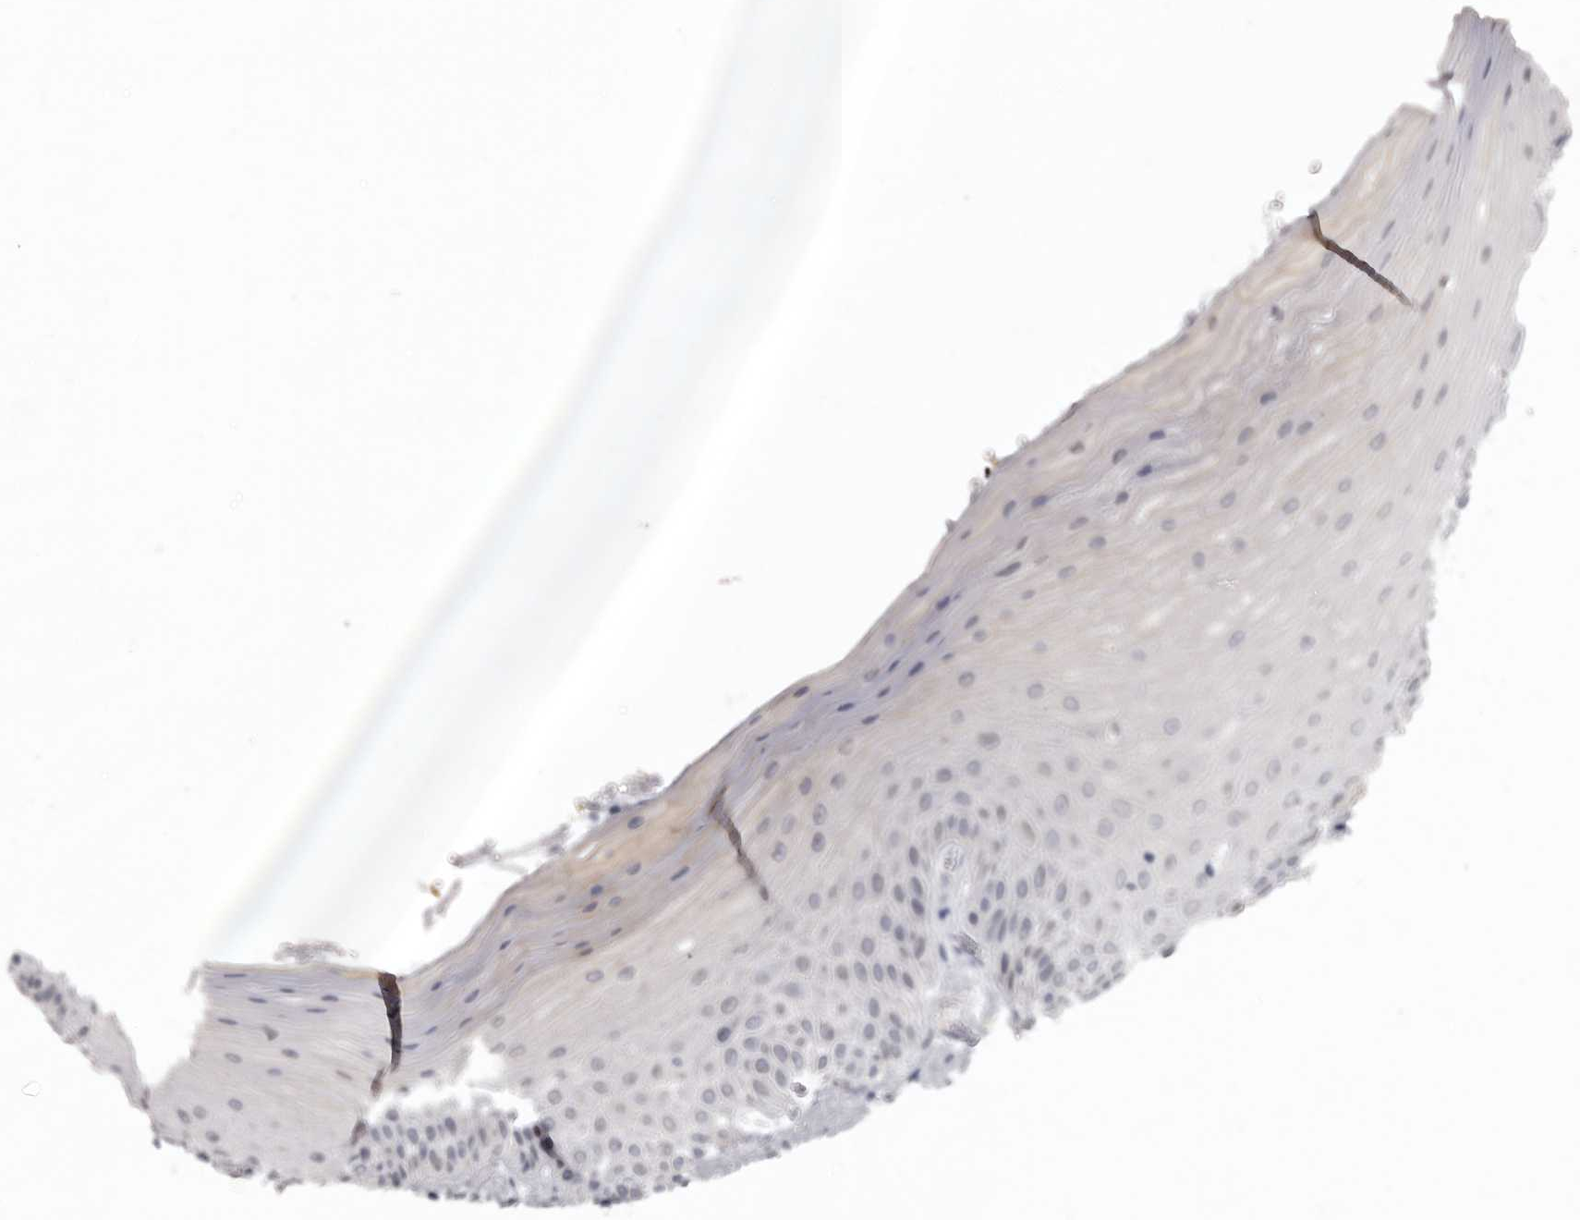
{"staining": {"intensity": "negative", "quantity": "none", "location": "none"}, "tissue": "oral mucosa", "cell_type": "Squamous epithelial cells", "image_type": "normal", "snomed": [{"axis": "morphology", "description": "Normal tissue, NOS"}, {"axis": "topography", "description": "Oral tissue"}], "caption": "Immunohistochemical staining of benign oral mucosa shows no significant positivity in squamous epithelial cells. (DAB (3,3'-diaminobenzidine) immunohistochemistry visualized using brightfield microscopy, high magnification).", "gene": "SULT1E1", "patient": {"sex": "male", "age": 66}}